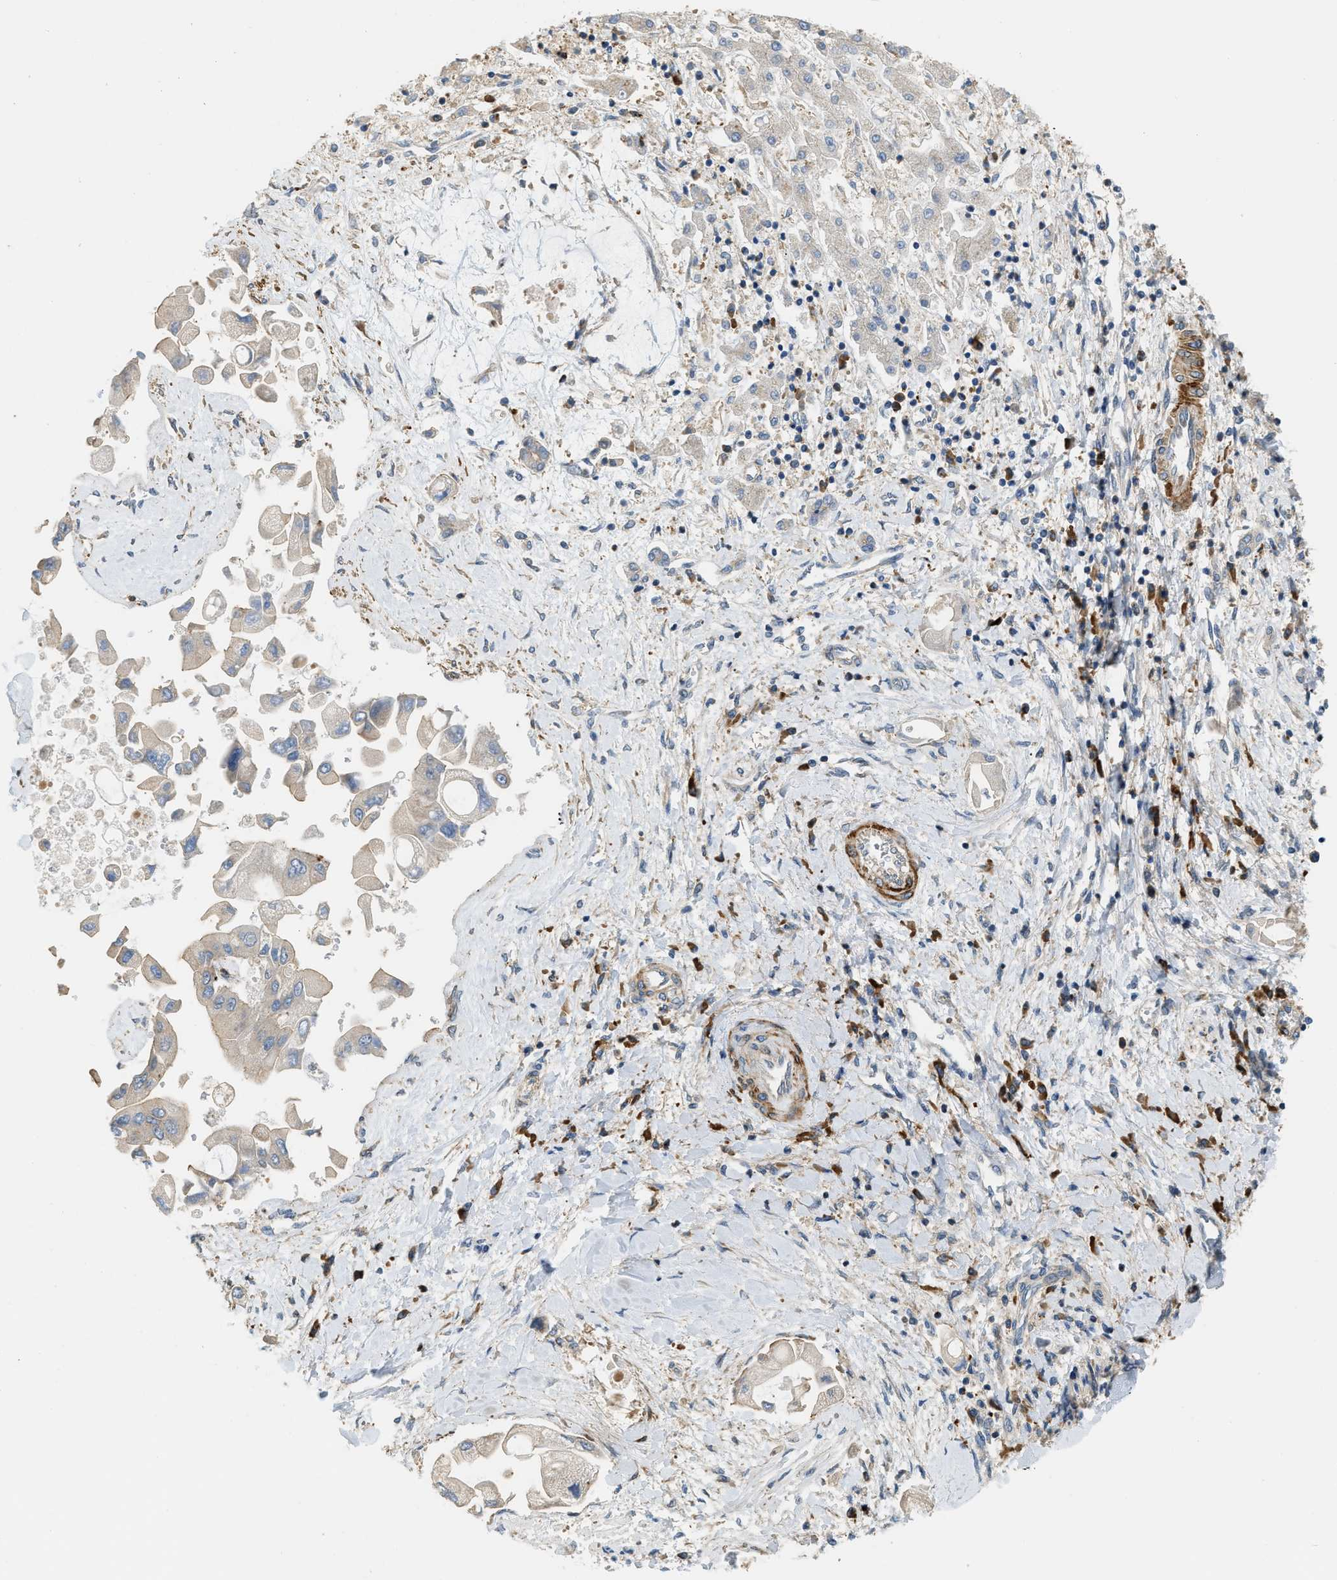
{"staining": {"intensity": "moderate", "quantity": "<25%", "location": "cytoplasmic/membranous"}, "tissue": "liver cancer", "cell_type": "Tumor cells", "image_type": "cancer", "snomed": [{"axis": "morphology", "description": "Cholangiocarcinoma"}, {"axis": "topography", "description": "Liver"}], "caption": "Immunohistochemistry (IHC) staining of cholangiocarcinoma (liver), which demonstrates low levels of moderate cytoplasmic/membranous staining in about <25% of tumor cells indicating moderate cytoplasmic/membranous protein positivity. The staining was performed using DAB (3,3'-diaminobenzidine) (brown) for protein detection and nuclei were counterstained in hematoxylin (blue).", "gene": "BTN3A2", "patient": {"sex": "male", "age": 50}}